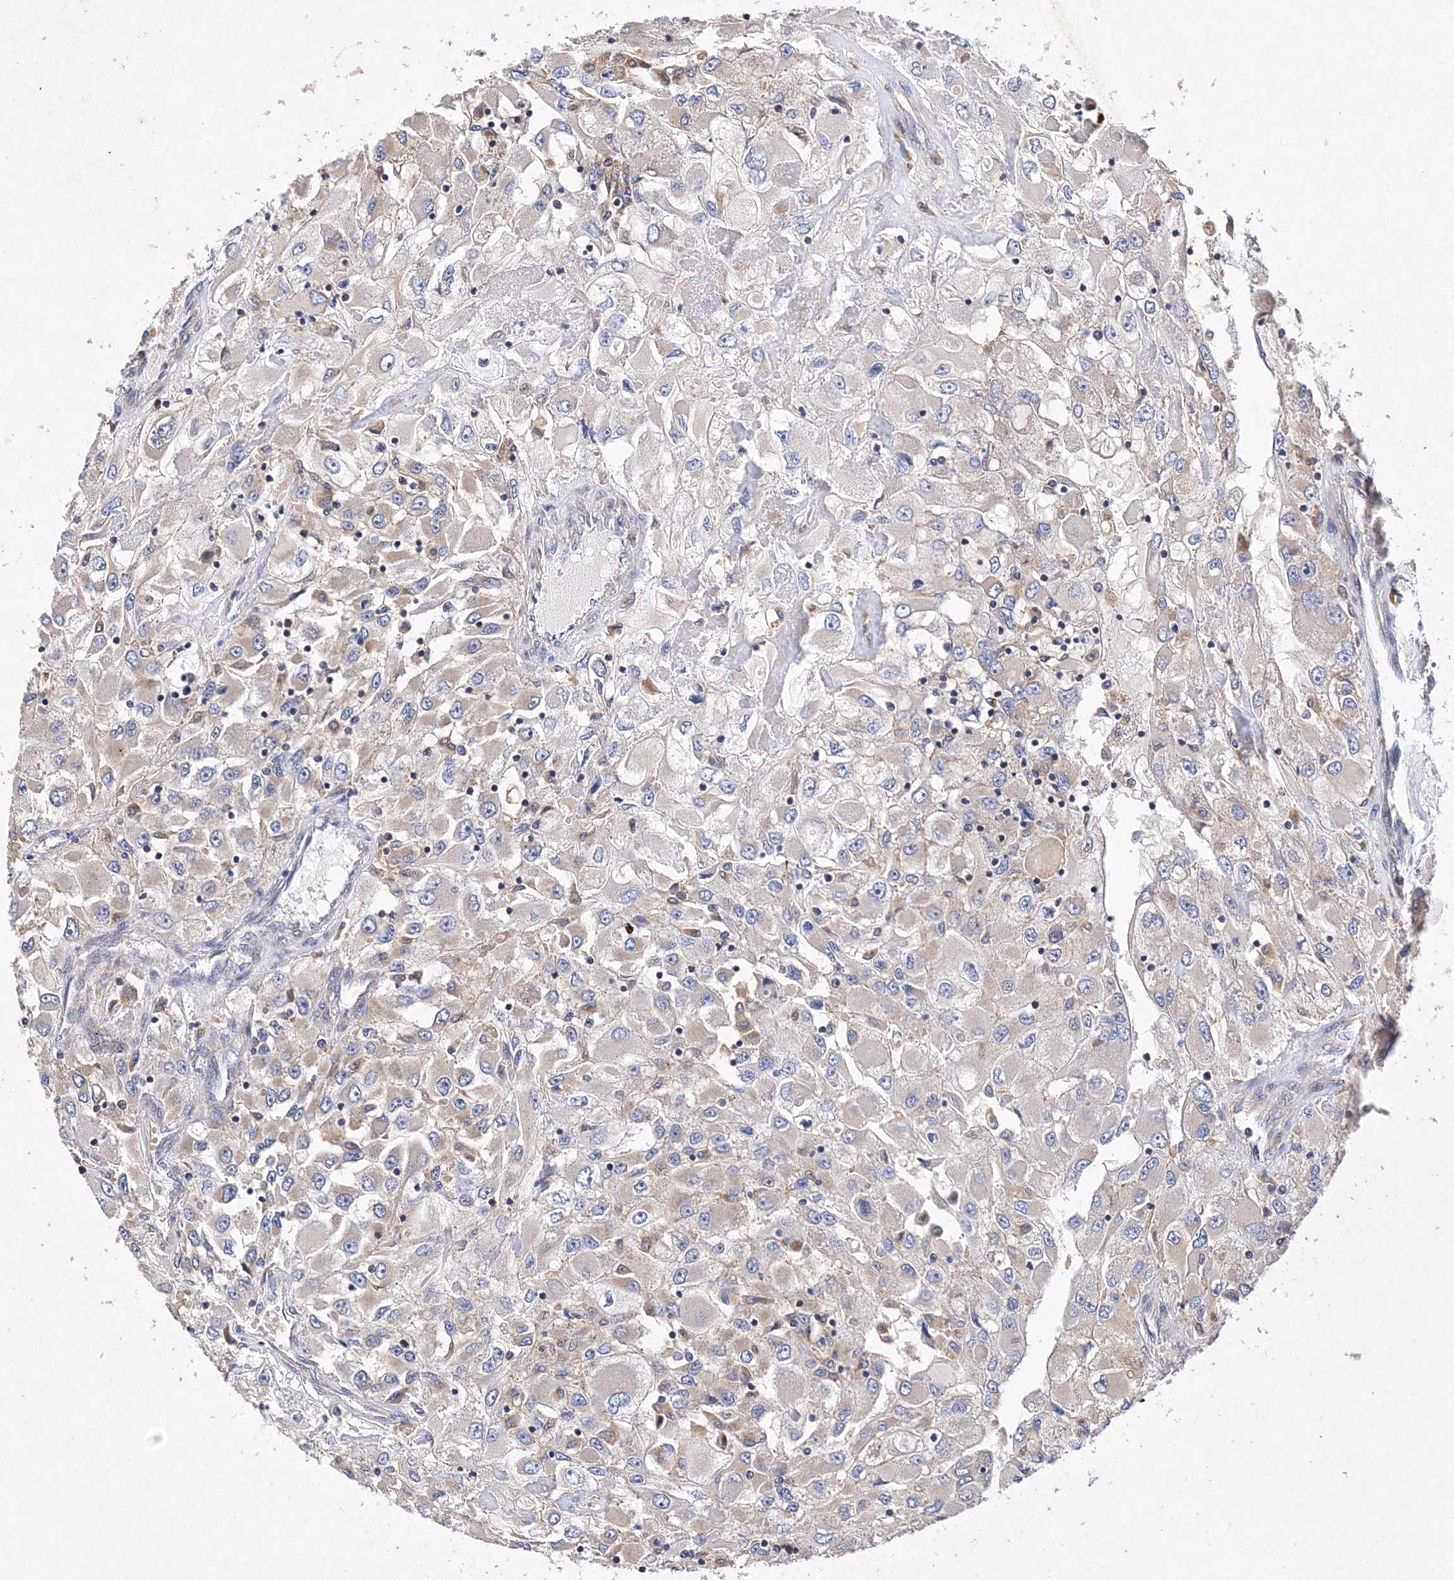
{"staining": {"intensity": "negative", "quantity": "none", "location": "none"}, "tissue": "renal cancer", "cell_type": "Tumor cells", "image_type": "cancer", "snomed": [{"axis": "morphology", "description": "Adenocarcinoma, NOS"}, {"axis": "topography", "description": "Kidney"}], "caption": "Renal cancer was stained to show a protein in brown. There is no significant expression in tumor cells.", "gene": "PROSER1", "patient": {"sex": "female", "age": 52}}